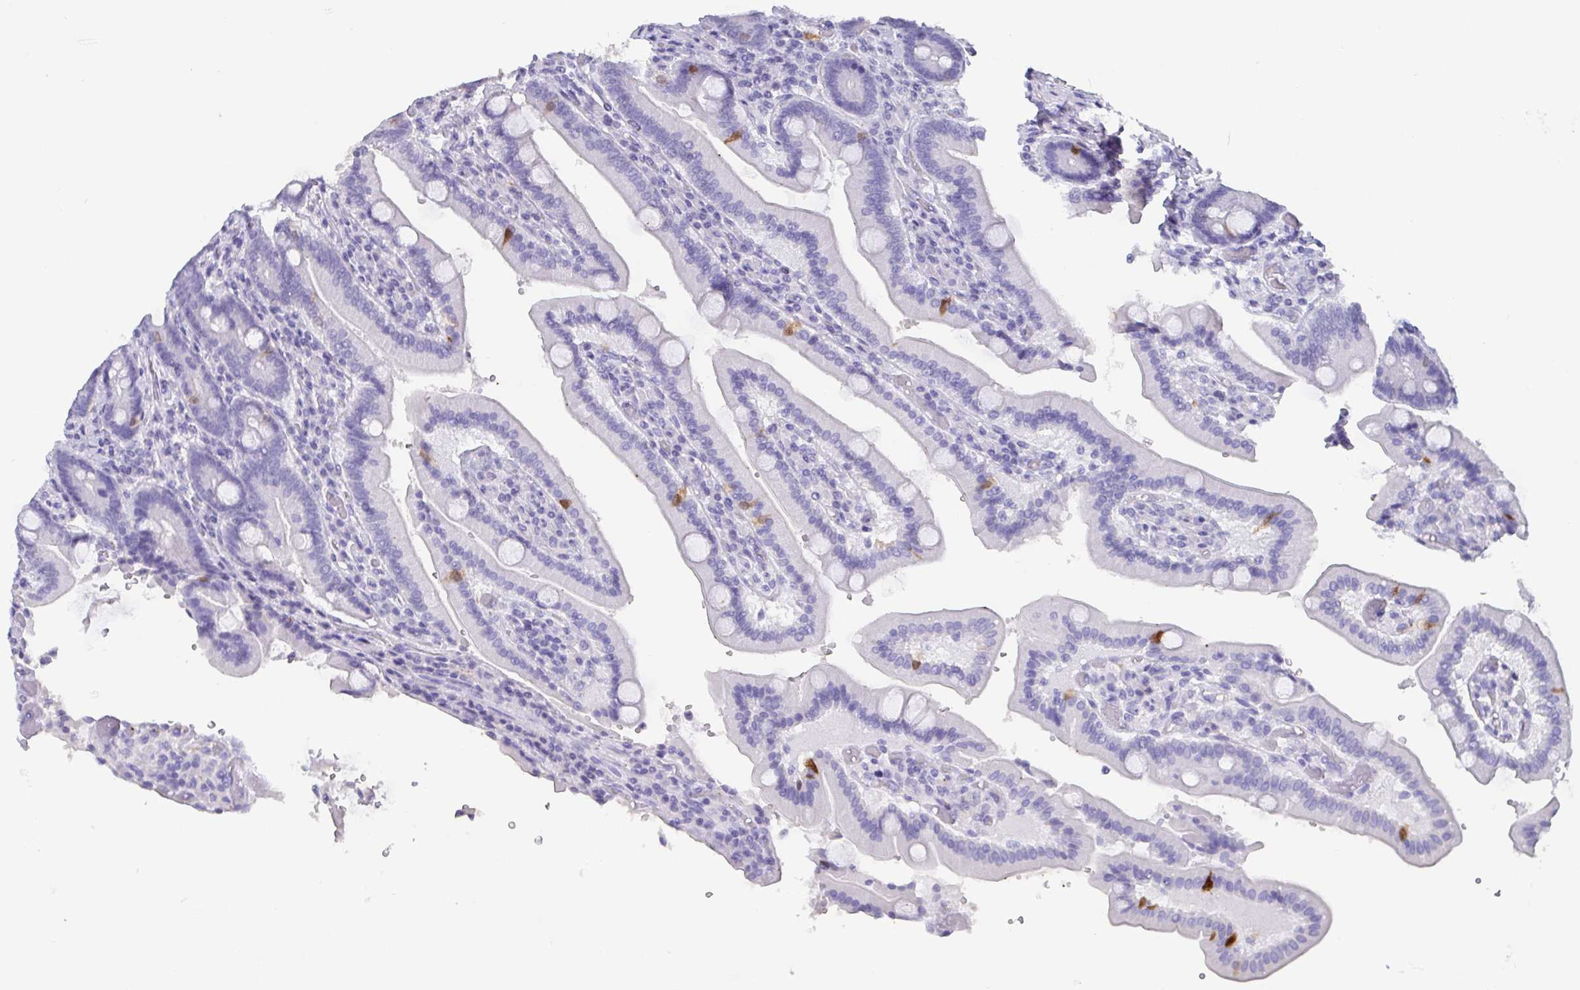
{"staining": {"intensity": "strong", "quantity": "<25%", "location": "cytoplasmic/membranous"}, "tissue": "duodenum", "cell_type": "Glandular cells", "image_type": "normal", "snomed": [{"axis": "morphology", "description": "Normal tissue, NOS"}, {"axis": "topography", "description": "Duodenum"}], "caption": "Glandular cells display medium levels of strong cytoplasmic/membranous staining in about <25% of cells in benign duodenum.", "gene": "SCGN", "patient": {"sex": "female", "age": 62}}